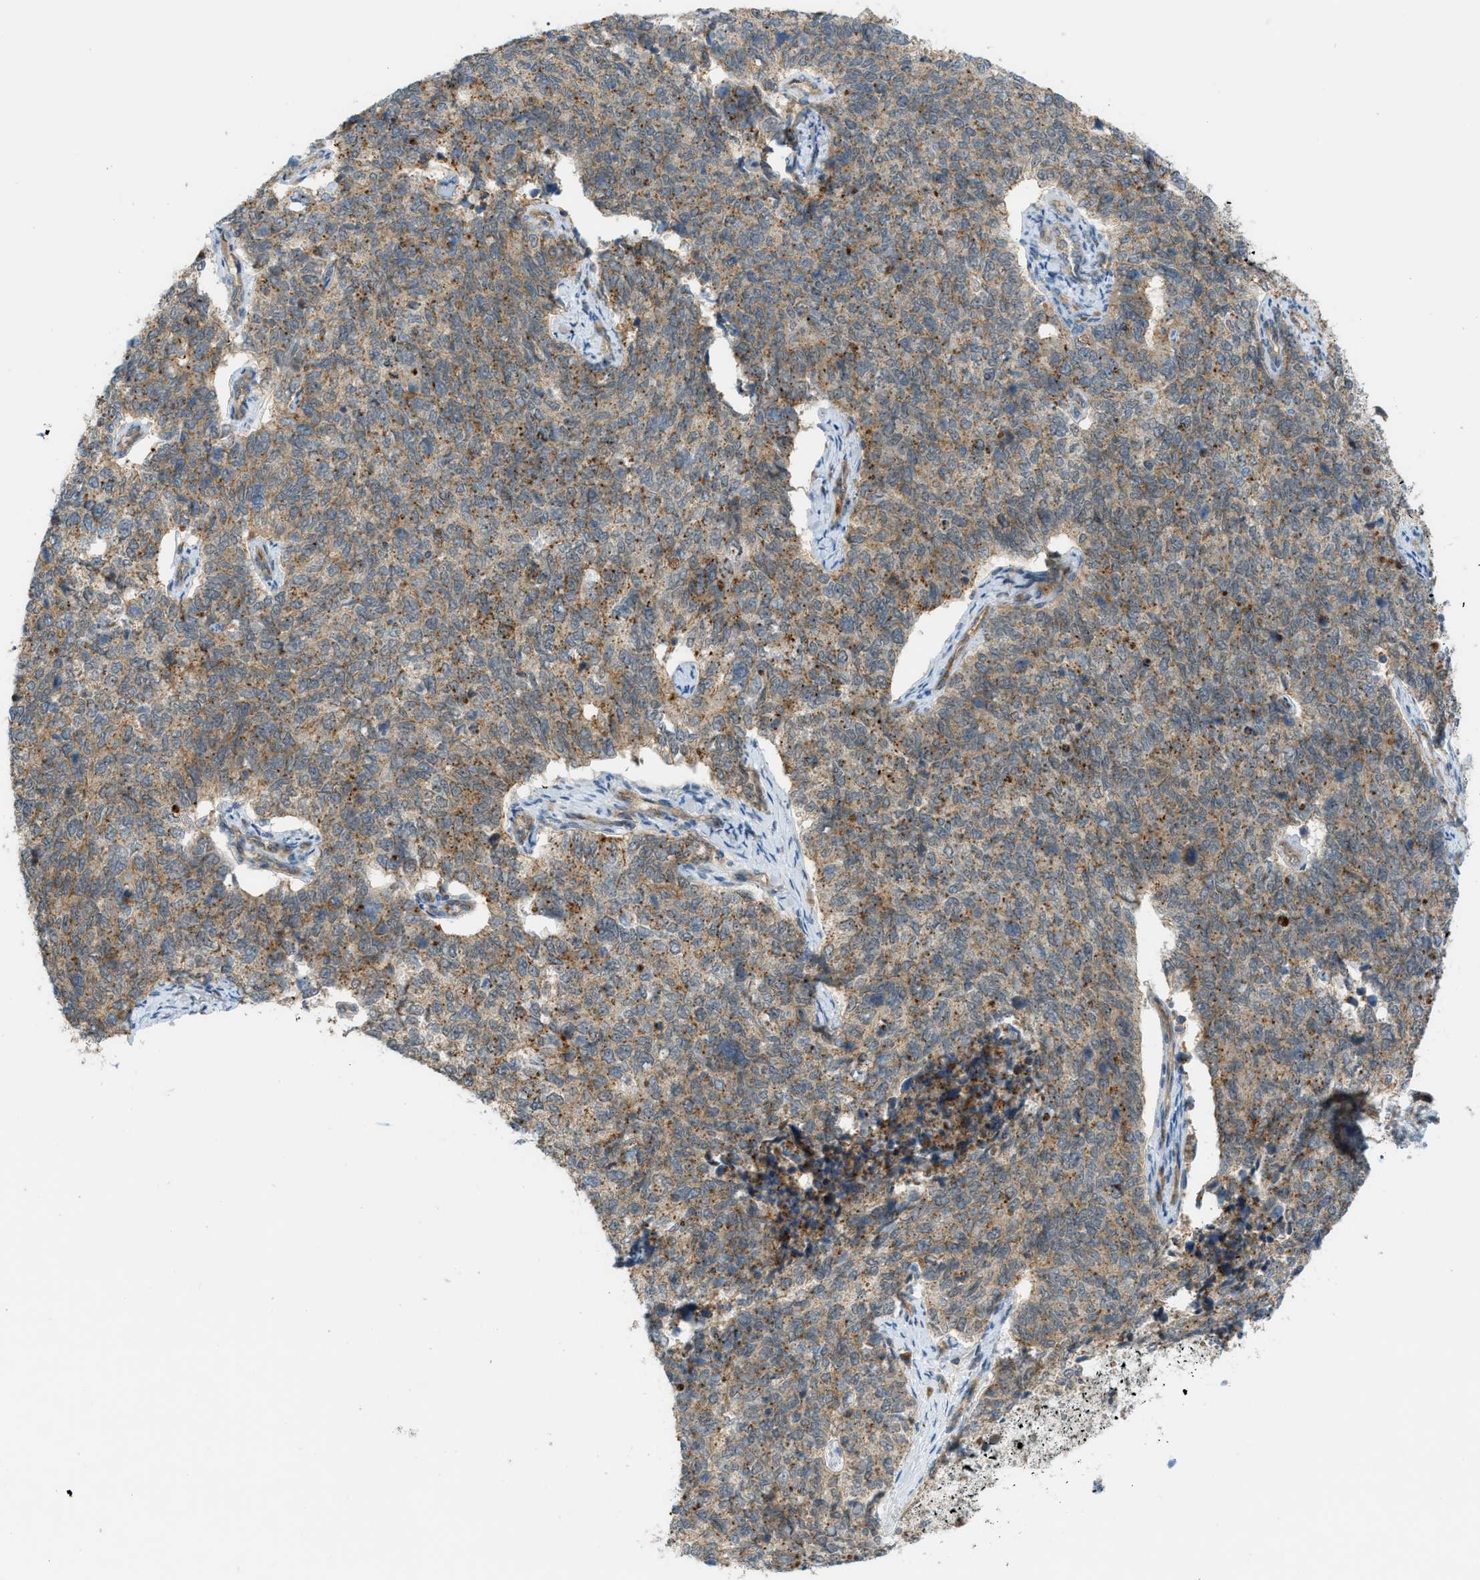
{"staining": {"intensity": "moderate", "quantity": "25%-75%", "location": "cytoplasmic/membranous"}, "tissue": "cervical cancer", "cell_type": "Tumor cells", "image_type": "cancer", "snomed": [{"axis": "morphology", "description": "Squamous cell carcinoma, NOS"}, {"axis": "topography", "description": "Cervix"}], "caption": "Cervical squamous cell carcinoma tissue displays moderate cytoplasmic/membranous expression in approximately 25%-75% of tumor cells", "gene": "GRK6", "patient": {"sex": "female", "age": 63}}